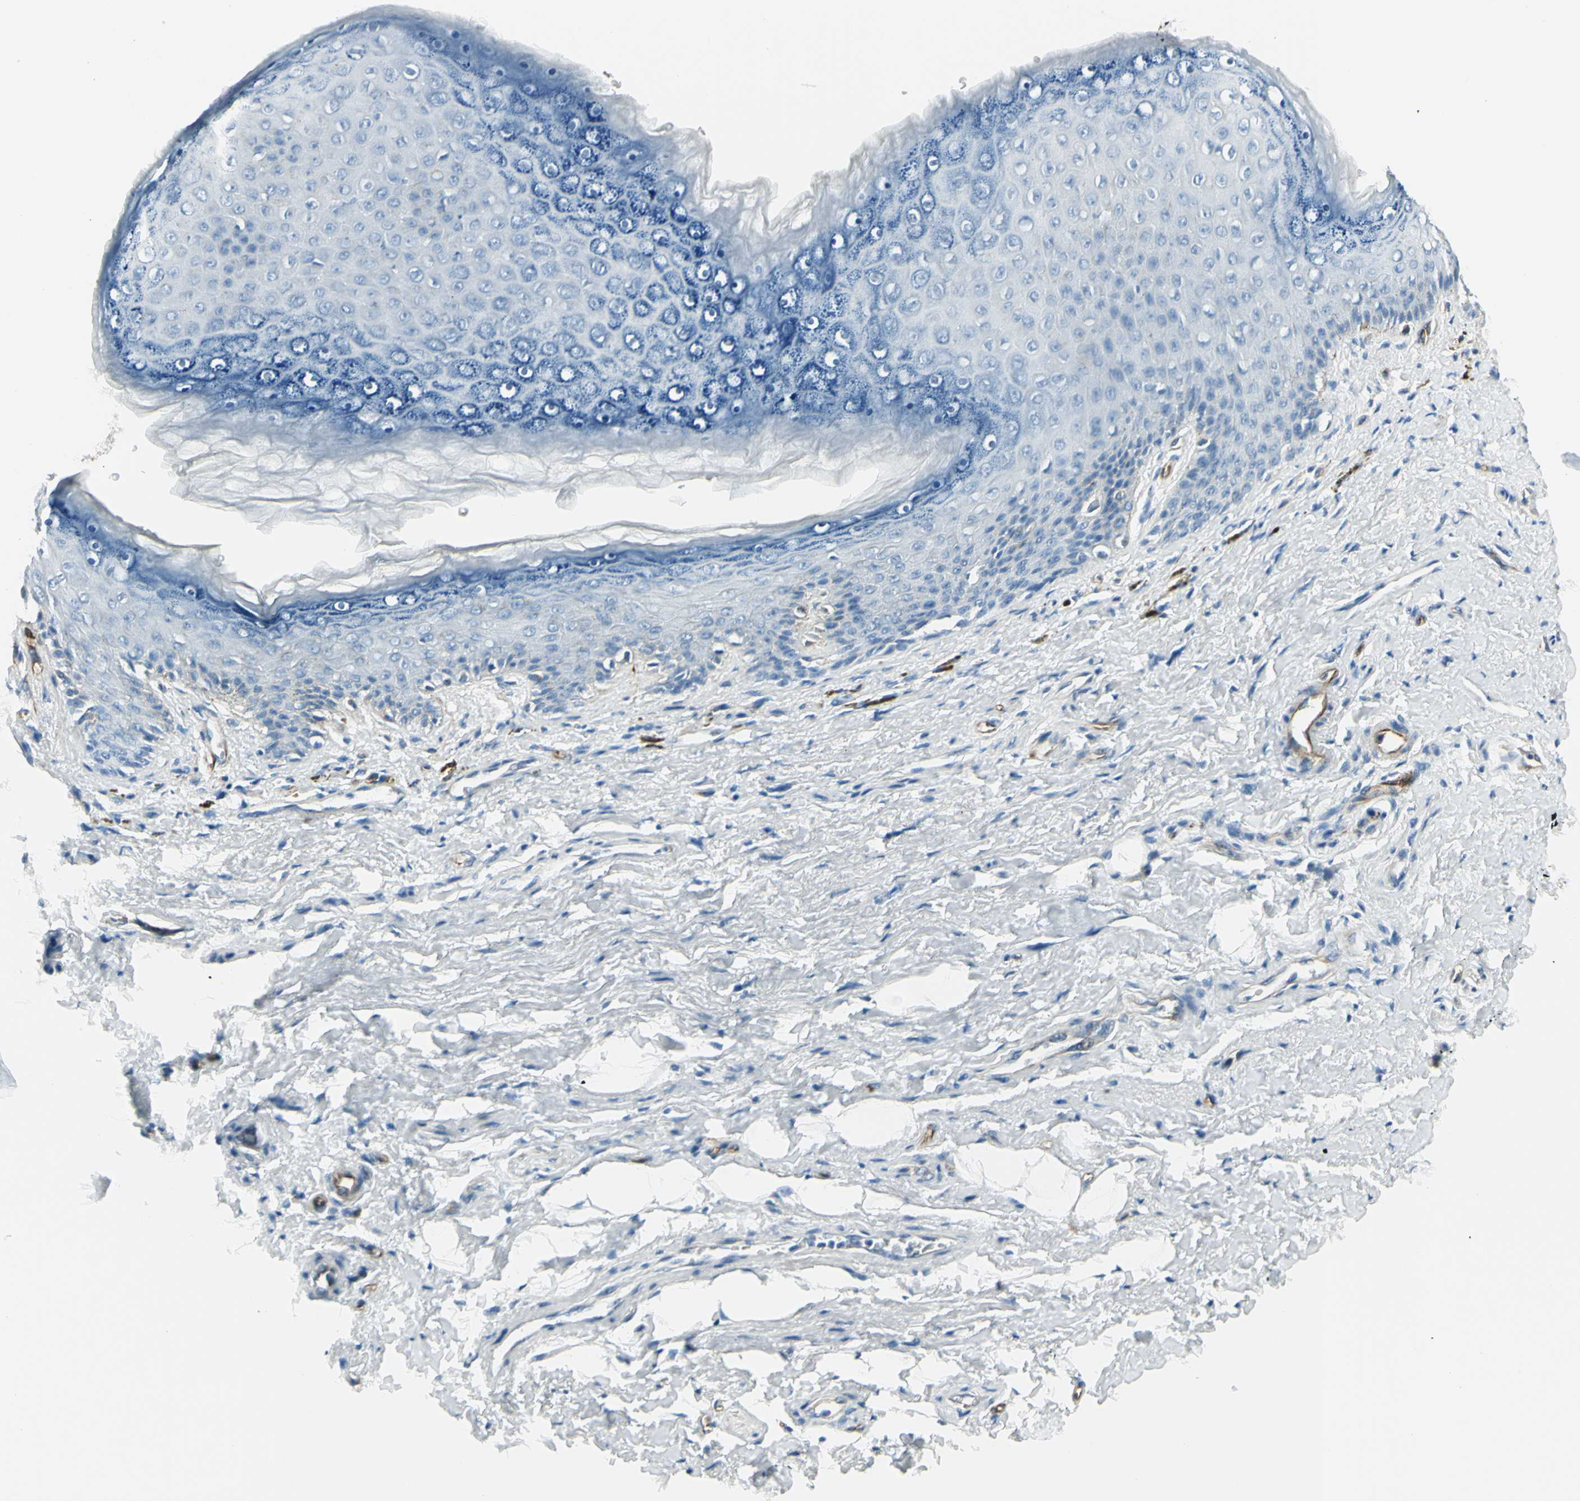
{"staining": {"intensity": "negative", "quantity": "none", "location": "none"}, "tissue": "skin", "cell_type": "Epidermal cells", "image_type": "normal", "snomed": [{"axis": "morphology", "description": "Normal tissue, NOS"}, {"axis": "topography", "description": "Anal"}], "caption": "Photomicrograph shows no protein staining in epidermal cells of benign skin. The staining is performed using DAB (3,3'-diaminobenzidine) brown chromogen with nuclei counter-stained in using hematoxylin.", "gene": "PTH2R", "patient": {"sex": "female", "age": 46}}